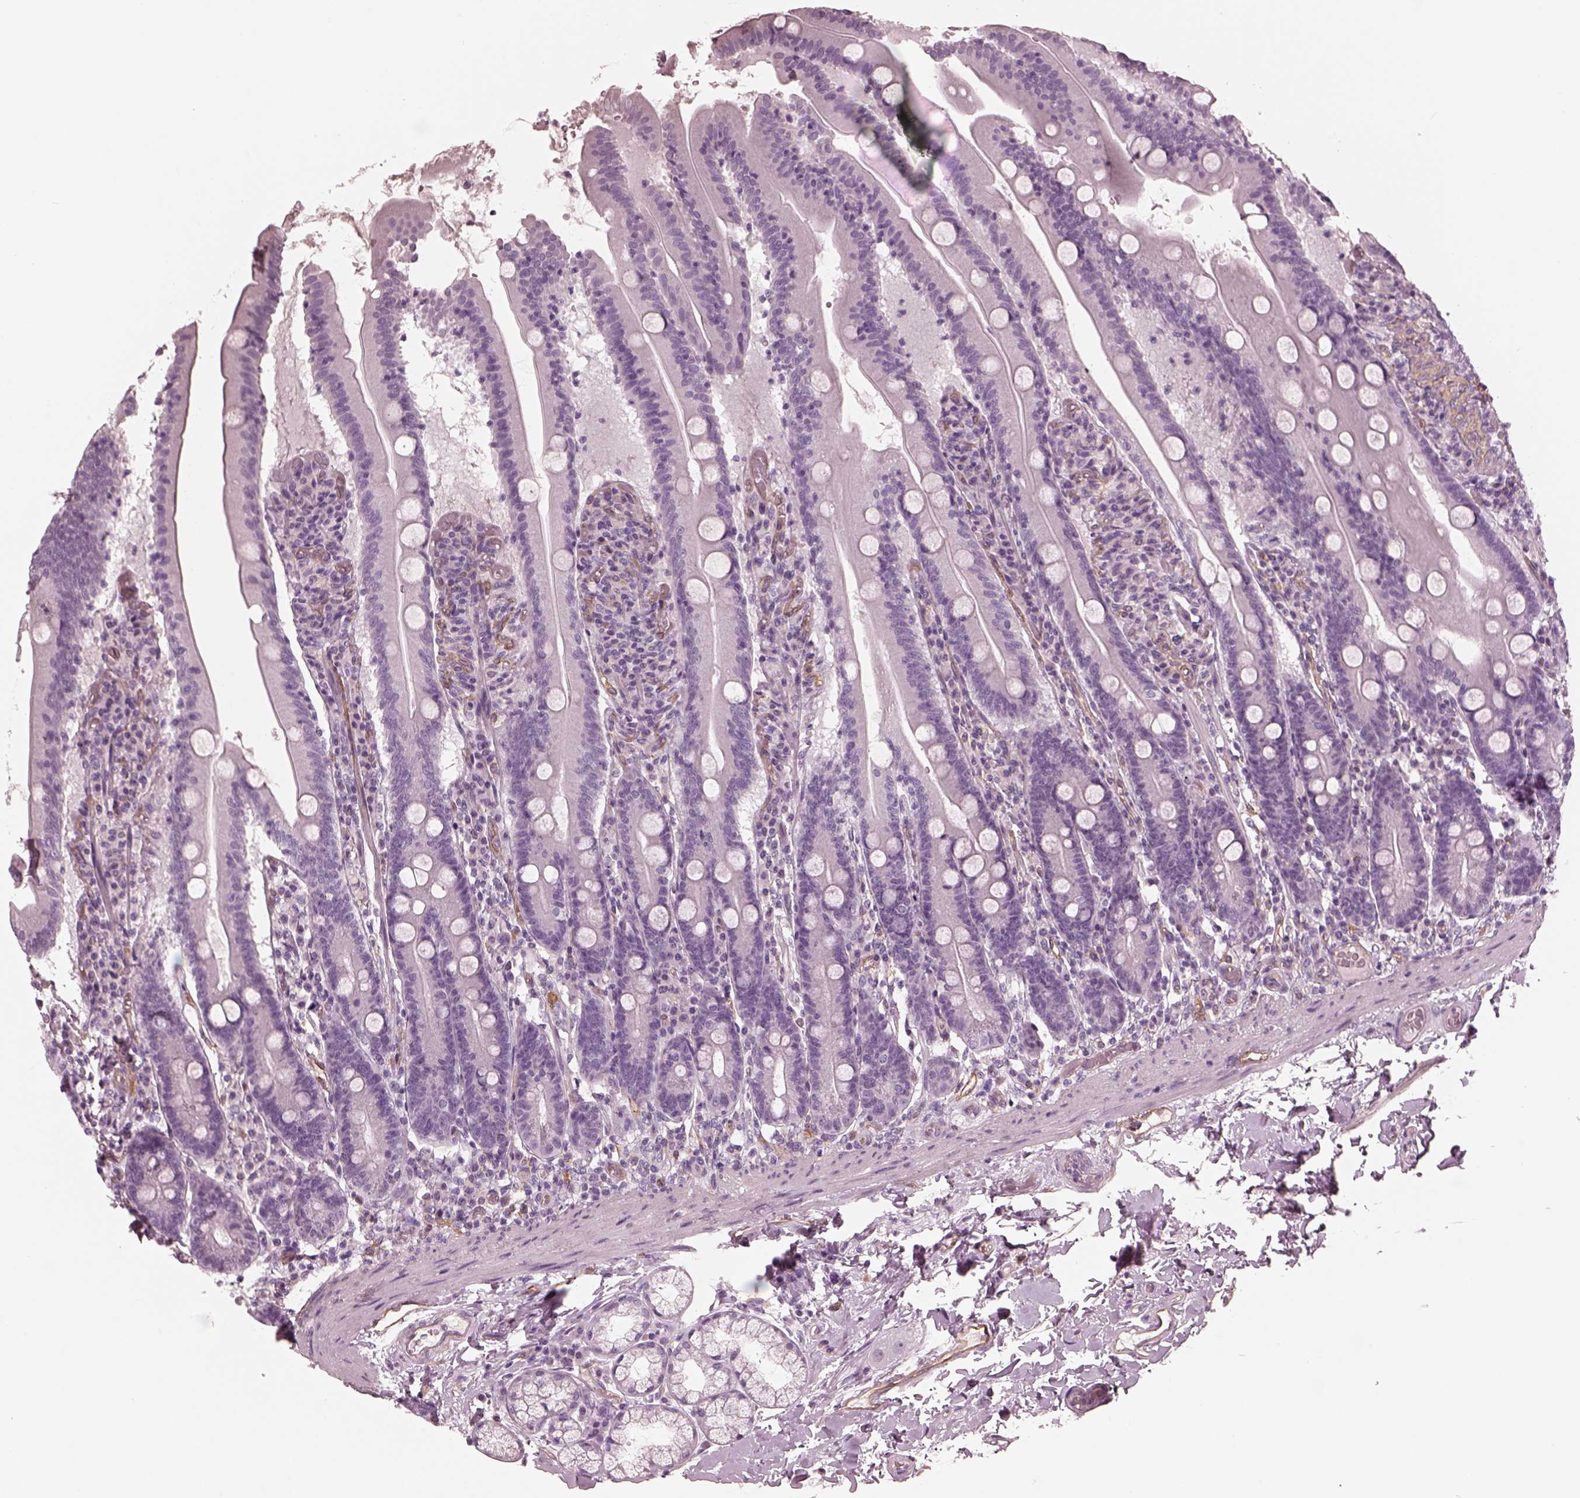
{"staining": {"intensity": "negative", "quantity": "none", "location": "none"}, "tissue": "small intestine", "cell_type": "Glandular cells", "image_type": "normal", "snomed": [{"axis": "morphology", "description": "Normal tissue, NOS"}, {"axis": "topography", "description": "Small intestine"}], "caption": "Image shows no protein staining in glandular cells of normal small intestine. The staining was performed using DAB to visualize the protein expression in brown, while the nuclei were stained in blue with hematoxylin (Magnification: 20x).", "gene": "EIF4E1B", "patient": {"sex": "male", "age": 37}}